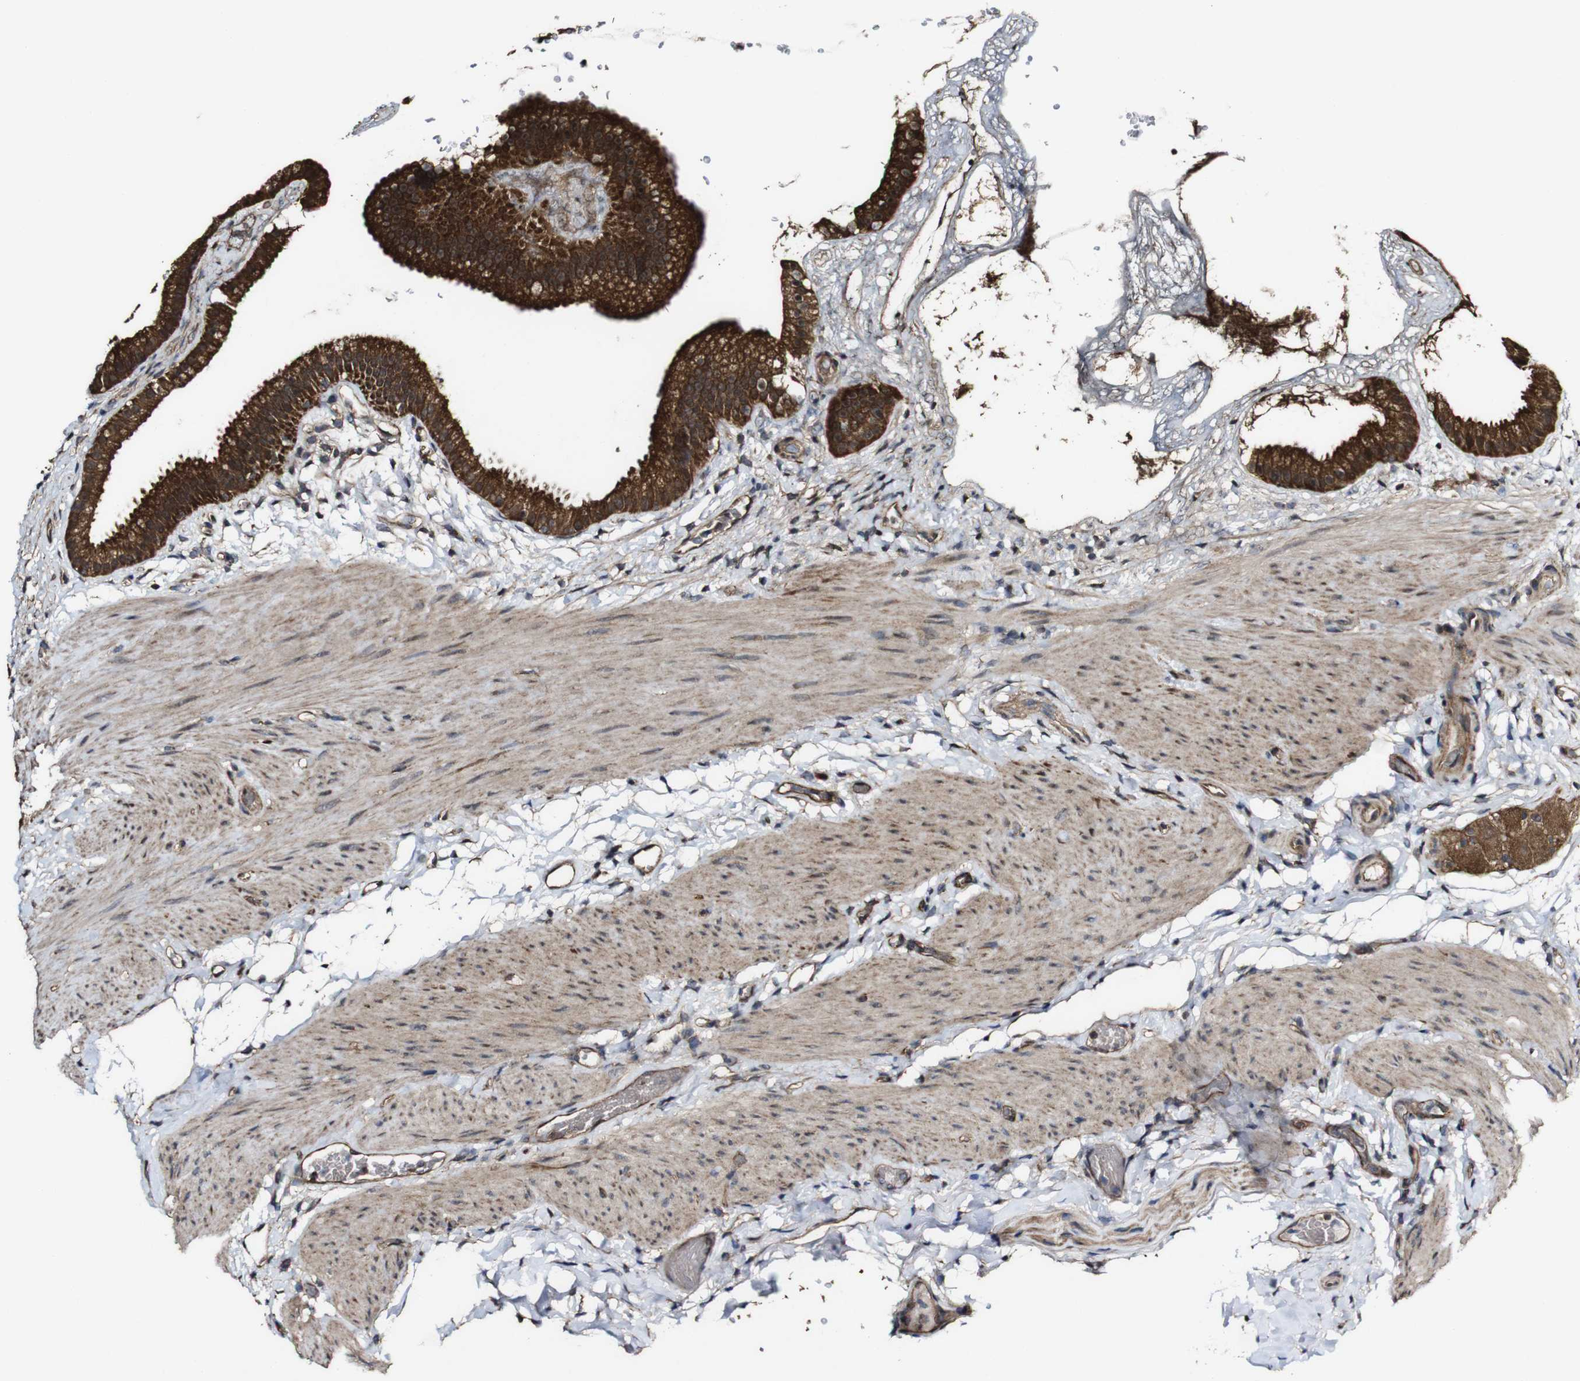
{"staining": {"intensity": "strong", "quantity": ">75%", "location": "cytoplasmic/membranous"}, "tissue": "gallbladder", "cell_type": "Glandular cells", "image_type": "normal", "snomed": [{"axis": "morphology", "description": "Normal tissue, NOS"}, {"axis": "topography", "description": "Gallbladder"}], "caption": "Protein expression analysis of unremarkable gallbladder demonstrates strong cytoplasmic/membranous staining in approximately >75% of glandular cells. The staining is performed using DAB (3,3'-diaminobenzidine) brown chromogen to label protein expression. The nuclei are counter-stained blue using hematoxylin.", "gene": "BTN3A3", "patient": {"sex": "female", "age": 64}}